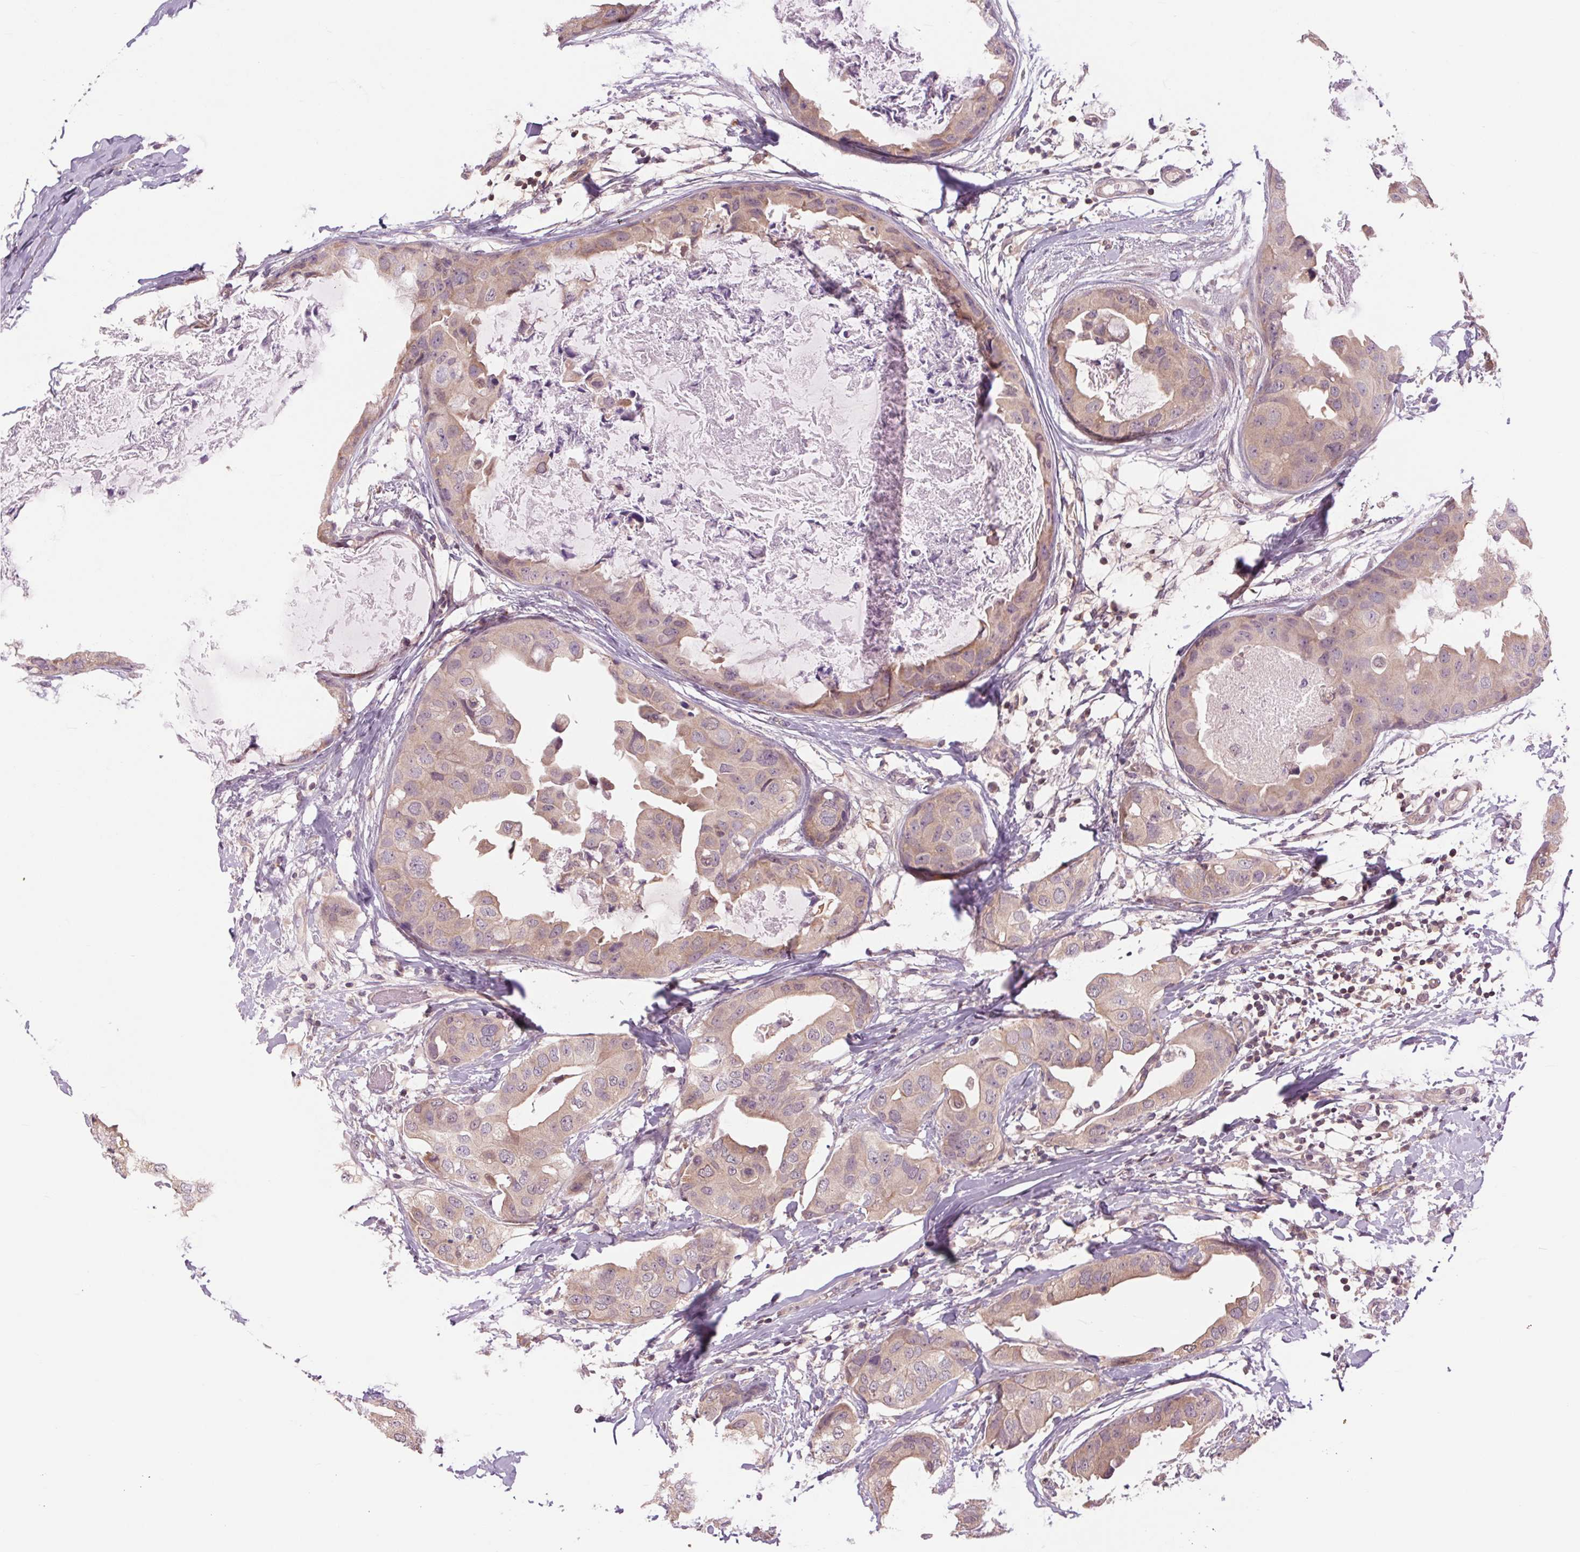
{"staining": {"intensity": "weak", "quantity": ">75%", "location": "cytoplasmic/membranous"}, "tissue": "breast cancer", "cell_type": "Tumor cells", "image_type": "cancer", "snomed": [{"axis": "morphology", "description": "Normal tissue, NOS"}, {"axis": "morphology", "description": "Duct carcinoma"}, {"axis": "topography", "description": "Breast"}], "caption": "Immunohistochemistry (IHC) image of human breast intraductal carcinoma stained for a protein (brown), which shows low levels of weak cytoplasmic/membranous staining in approximately >75% of tumor cells.", "gene": "SH3RF2", "patient": {"sex": "female", "age": 40}}